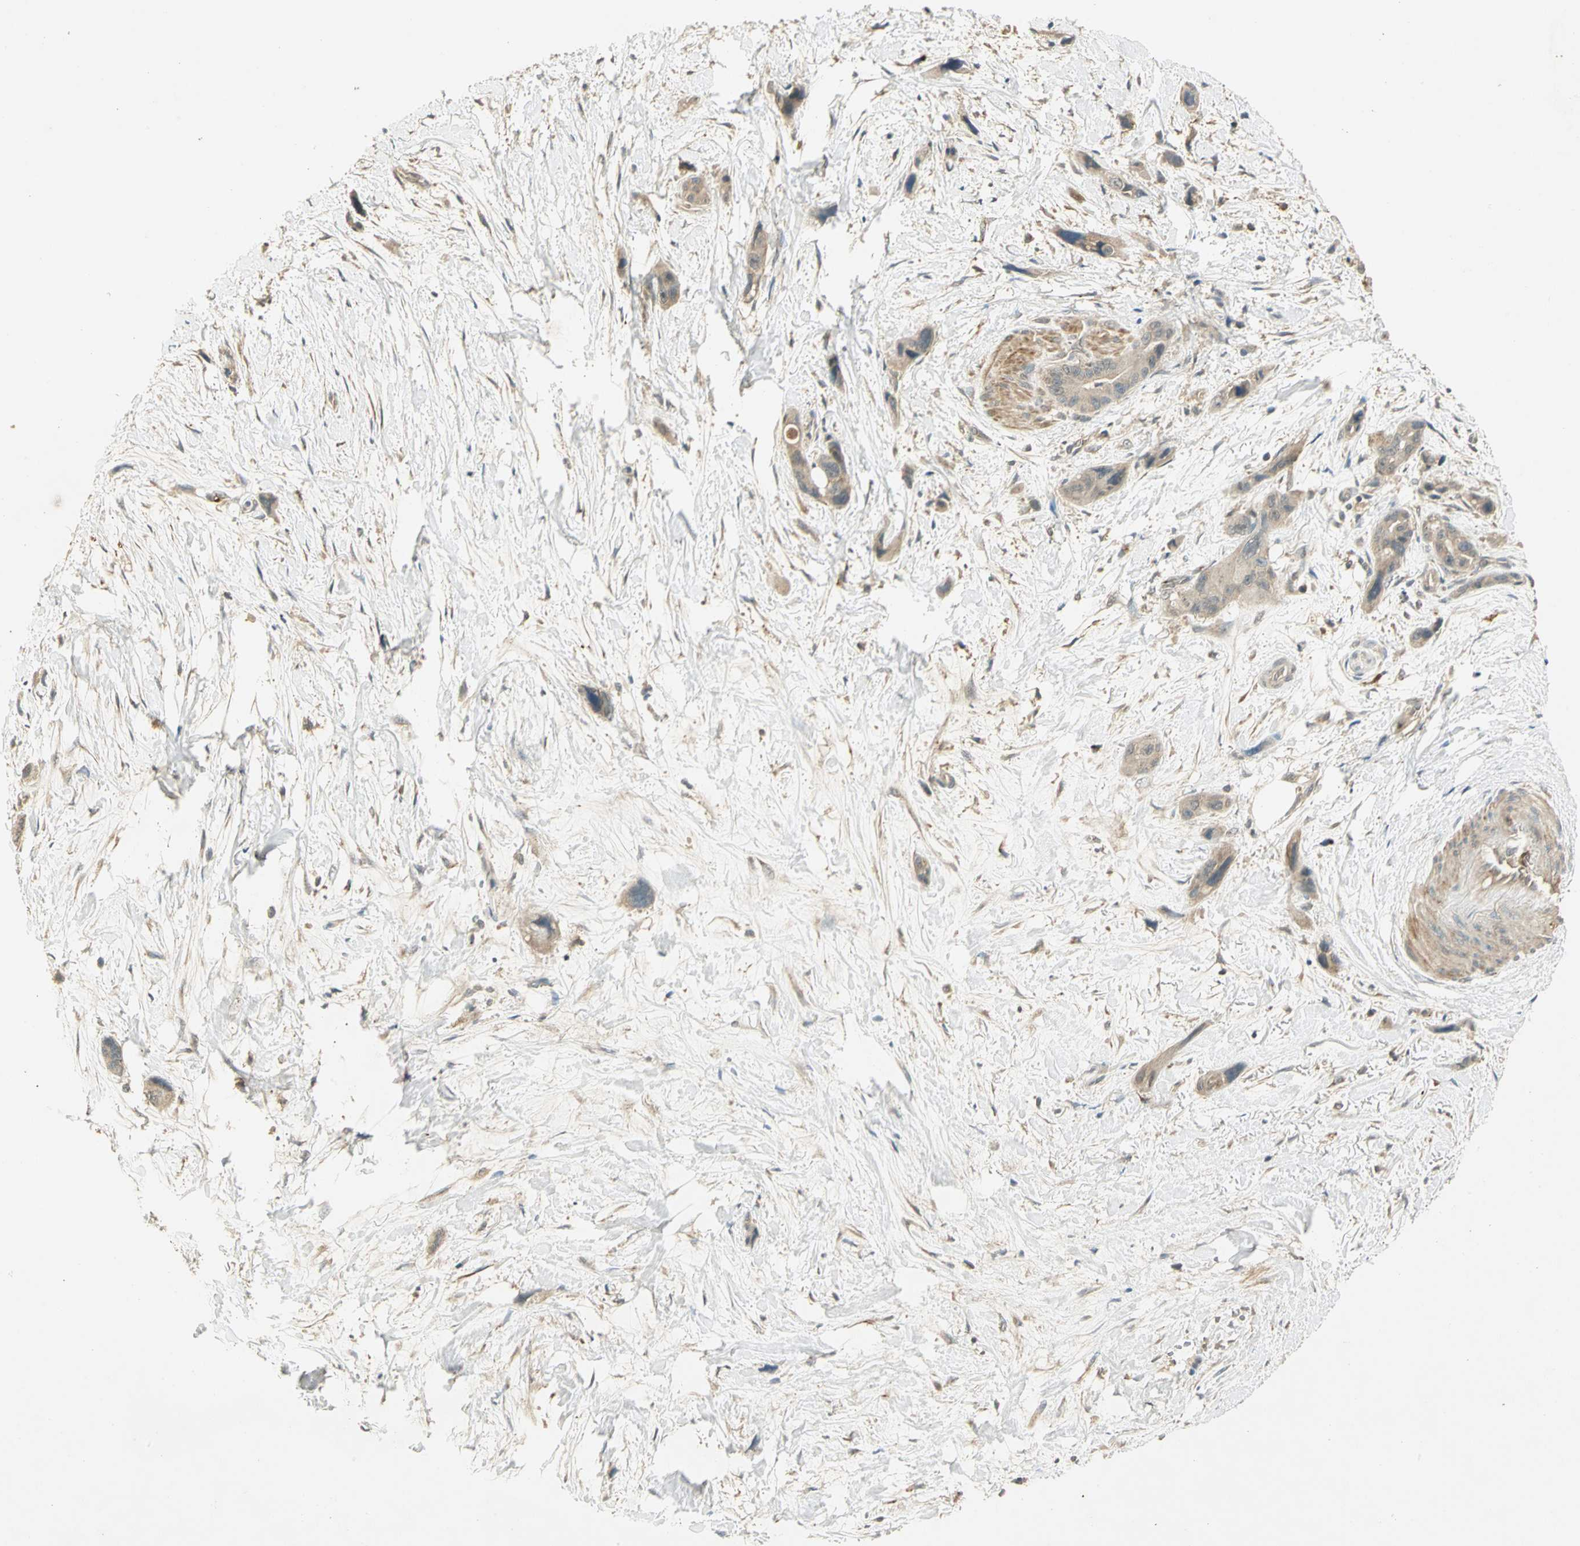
{"staining": {"intensity": "weak", "quantity": "25%-75%", "location": "cytoplasmic/membranous"}, "tissue": "pancreatic cancer", "cell_type": "Tumor cells", "image_type": "cancer", "snomed": [{"axis": "morphology", "description": "Adenocarcinoma, NOS"}, {"axis": "topography", "description": "Pancreas"}], "caption": "IHC micrograph of human pancreatic adenocarcinoma stained for a protein (brown), which exhibits low levels of weak cytoplasmic/membranous staining in about 25%-75% of tumor cells.", "gene": "KEAP1", "patient": {"sex": "male", "age": 46}}